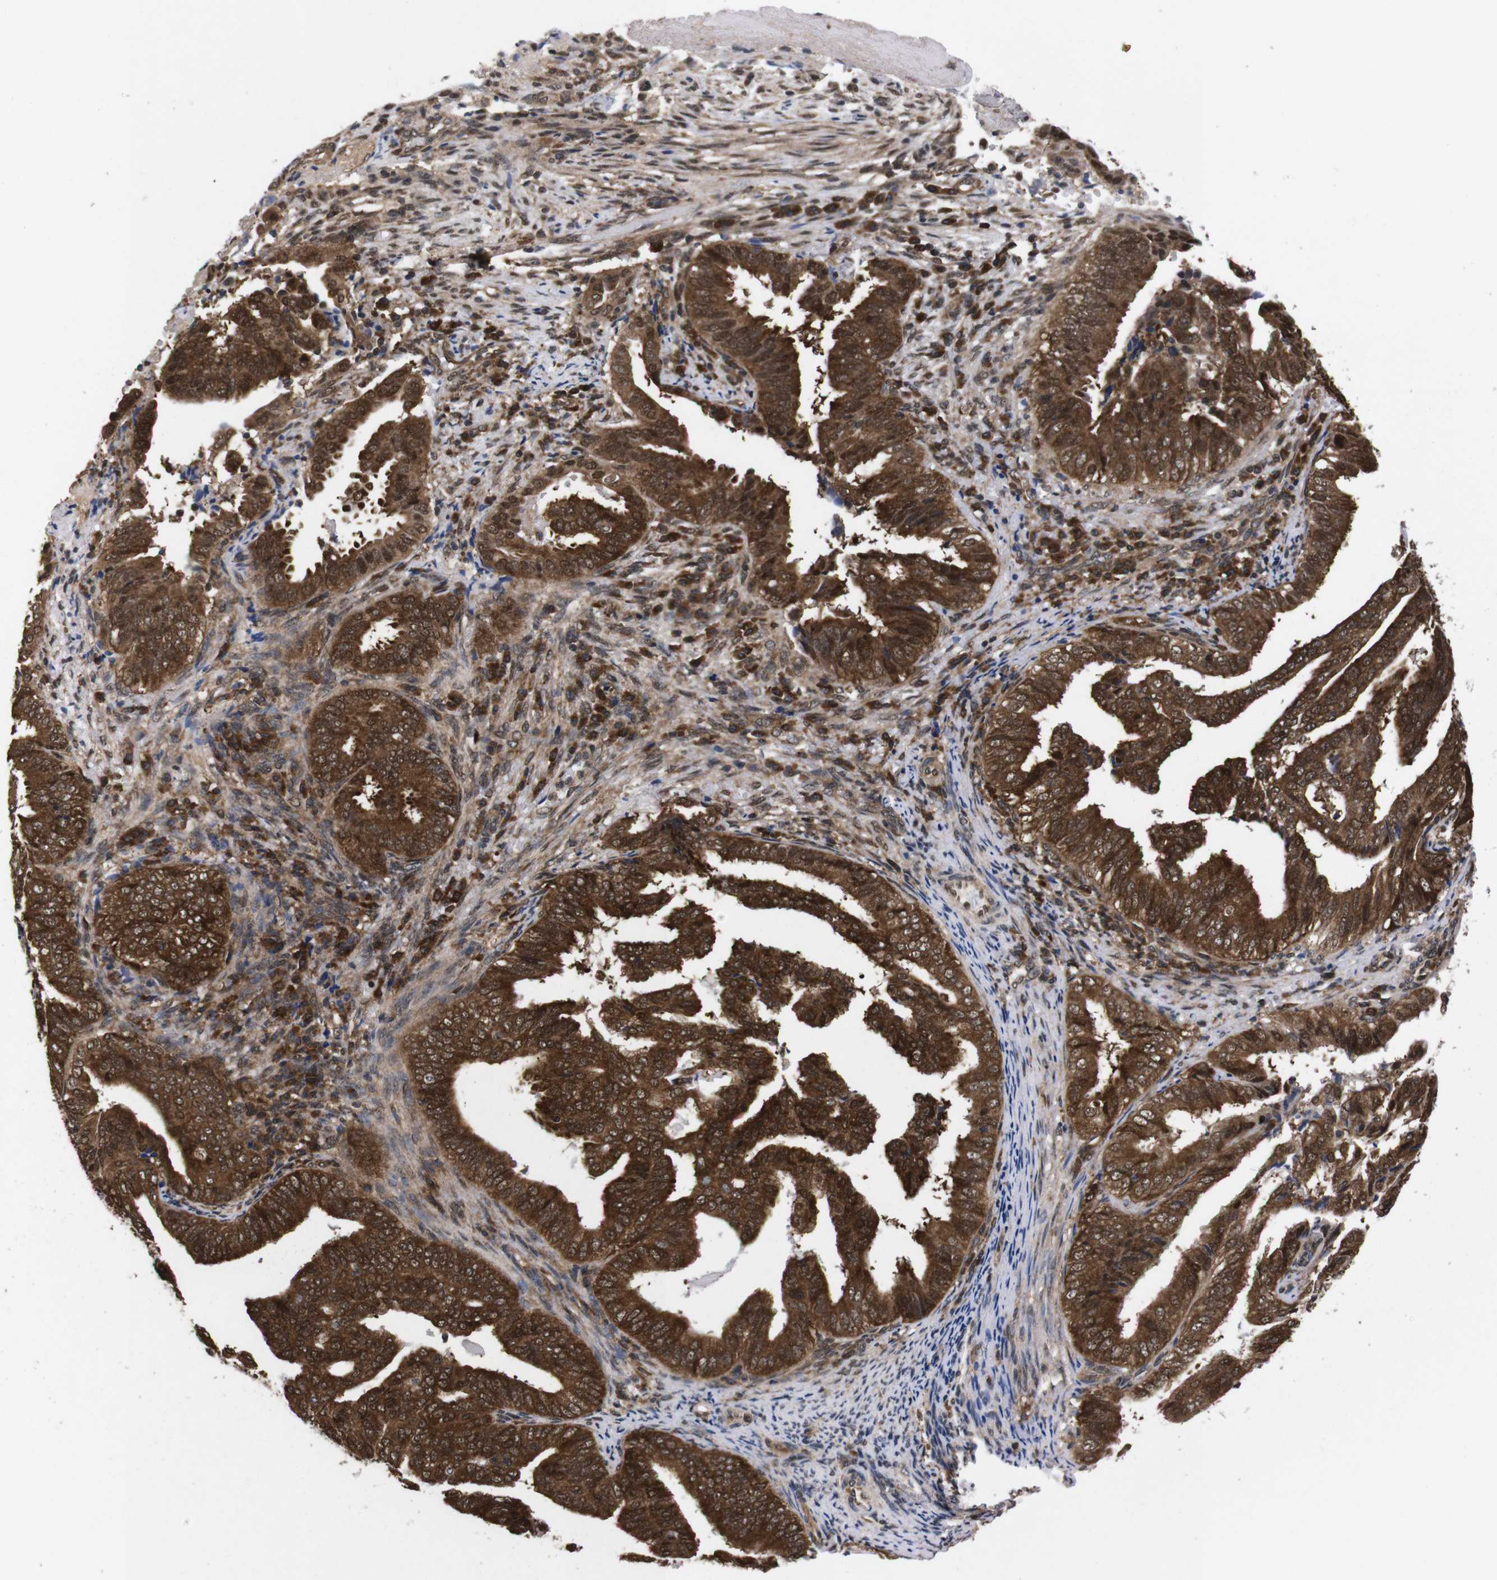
{"staining": {"intensity": "strong", "quantity": ">75%", "location": "cytoplasmic/membranous,nuclear"}, "tissue": "endometrial cancer", "cell_type": "Tumor cells", "image_type": "cancer", "snomed": [{"axis": "morphology", "description": "Adenocarcinoma, NOS"}, {"axis": "topography", "description": "Endometrium"}], "caption": "Endometrial adenocarcinoma stained with immunohistochemistry (IHC) reveals strong cytoplasmic/membranous and nuclear staining in about >75% of tumor cells.", "gene": "UBQLN2", "patient": {"sex": "female", "age": 58}}